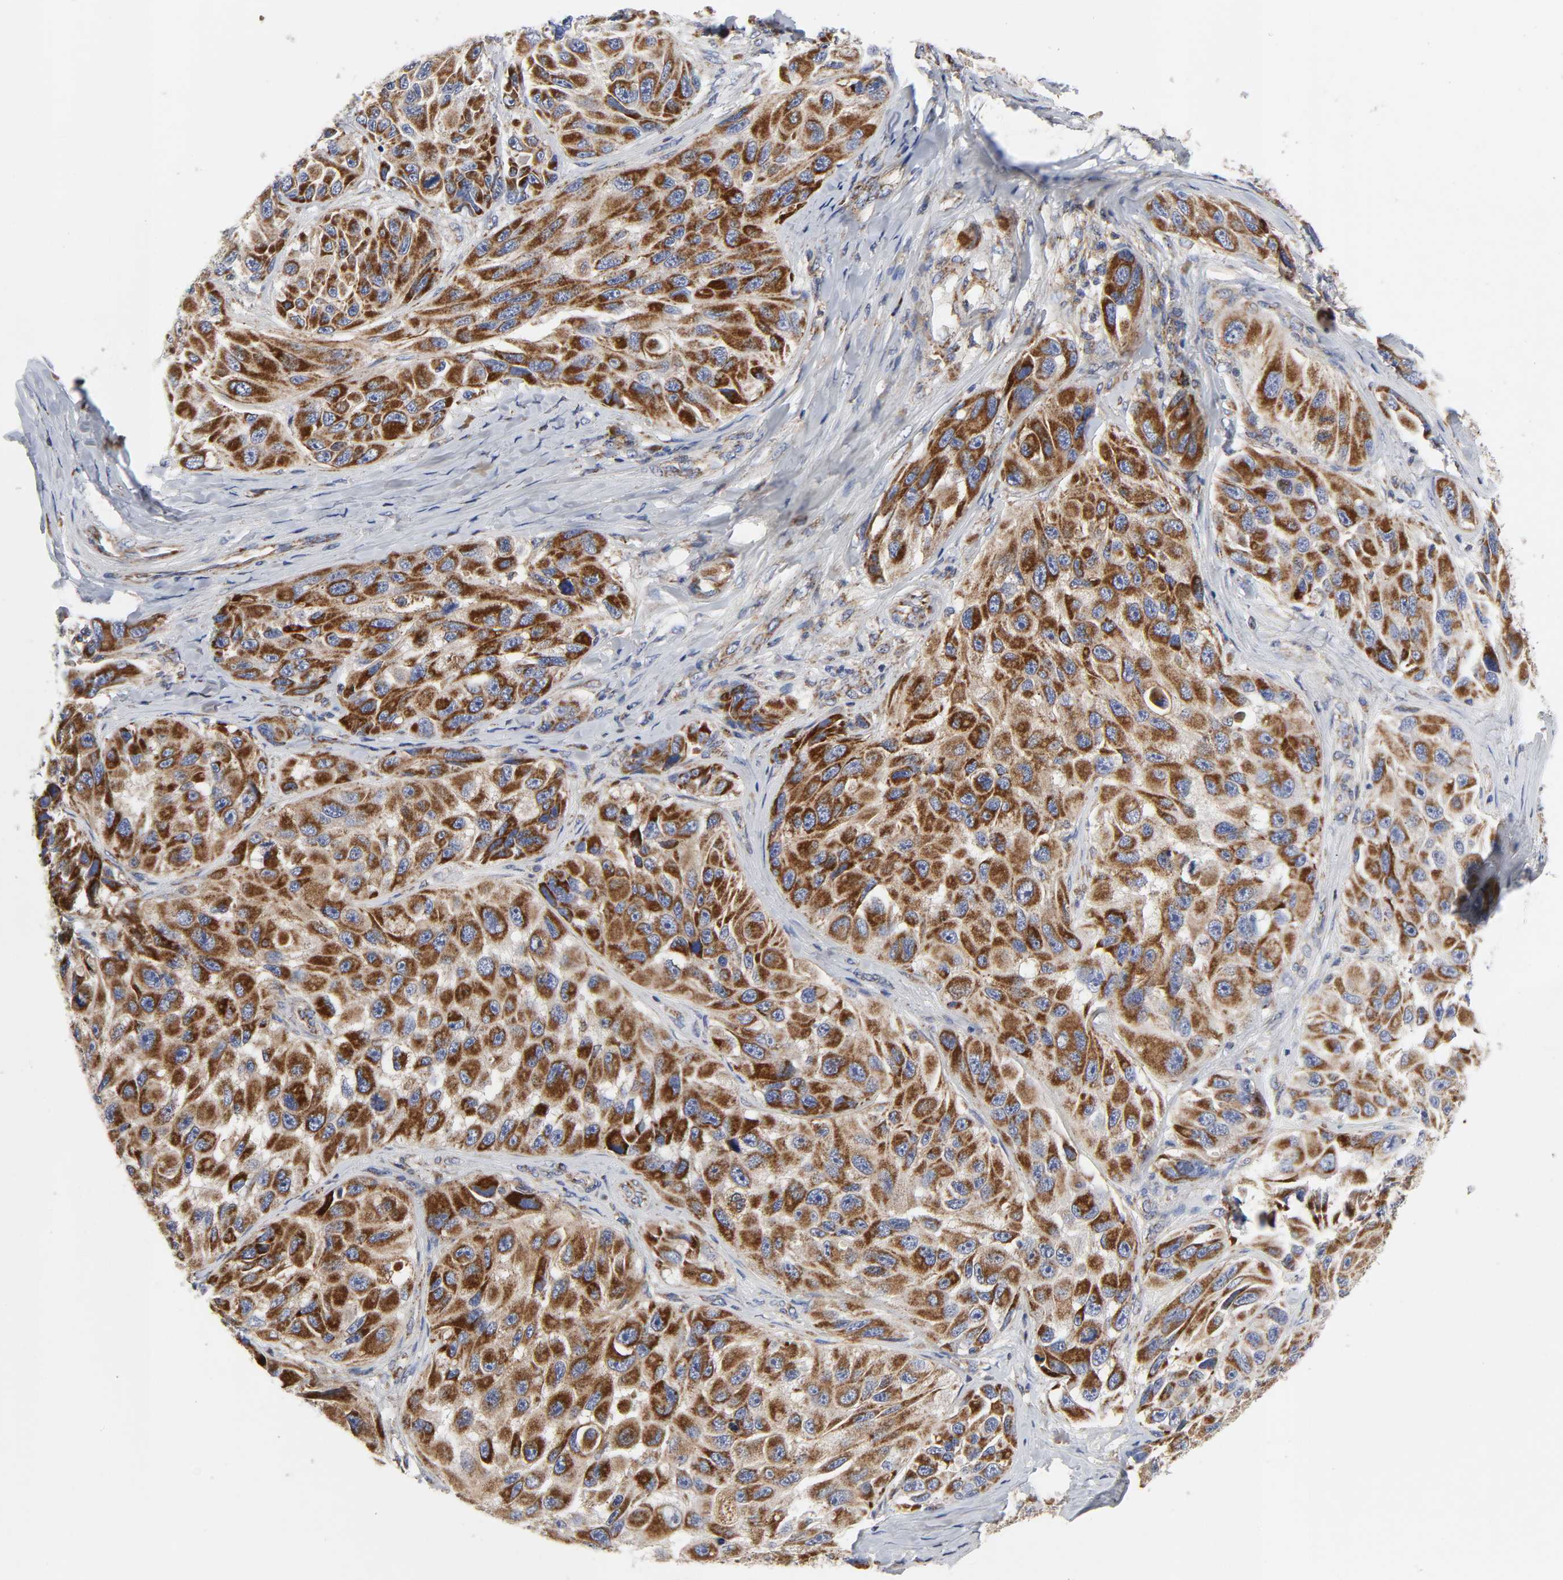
{"staining": {"intensity": "strong", "quantity": ">75%", "location": "cytoplasmic/membranous"}, "tissue": "melanoma", "cell_type": "Tumor cells", "image_type": "cancer", "snomed": [{"axis": "morphology", "description": "Malignant melanoma, NOS"}, {"axis": "topography", "description": "Skin"}], "caption": "Protein staining of melanoma tissue reveals strong cytoplasmic/membranous expression in about >75% of tumor cells.", "gene": "AOPEP", "patient": {"sex": "female", "age": 73}}